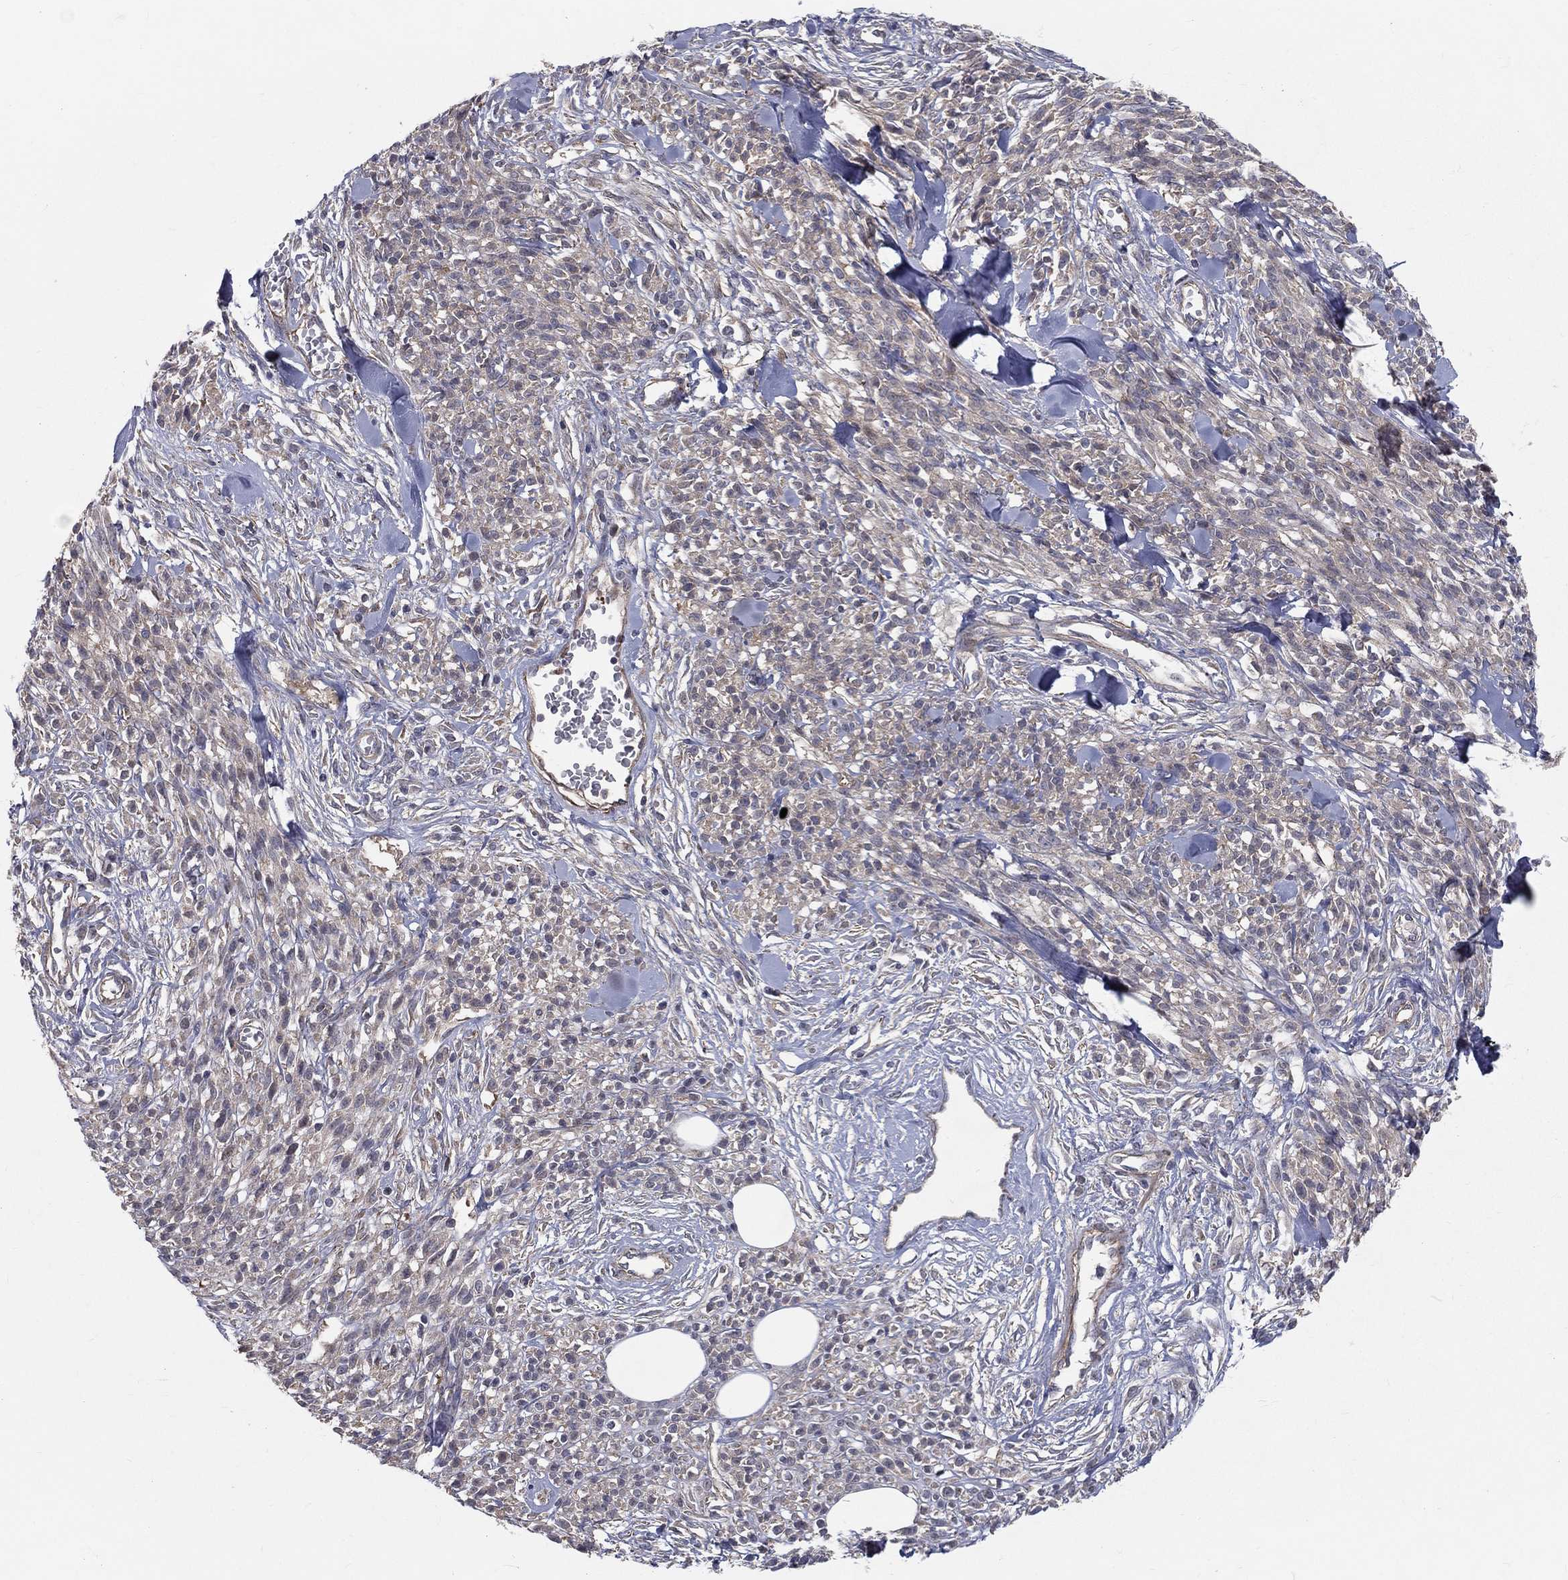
{"staining": {"intensity": "weak", "quantity": "25%-75%", "location": "cytoplasmic/membranous"}, "tissue": "melanoma", "cell_type": "Tumor cells", "image_type": "cancer", "snomed": [{"axis": "morphology", "description": "Malignant melanoma, NOS"}, {"axis": "topography", "description": "Skin"}, {"axis": "topography", "description": "Skin of trunk"}], "caption": "Tumor cells show low levels of weak cytoplasmic/membranous positivity in about 25%-75% of cells in human malignant melanoma.", "gene": "POMZP3", "patient": {"sex": "male", "age": 74}}